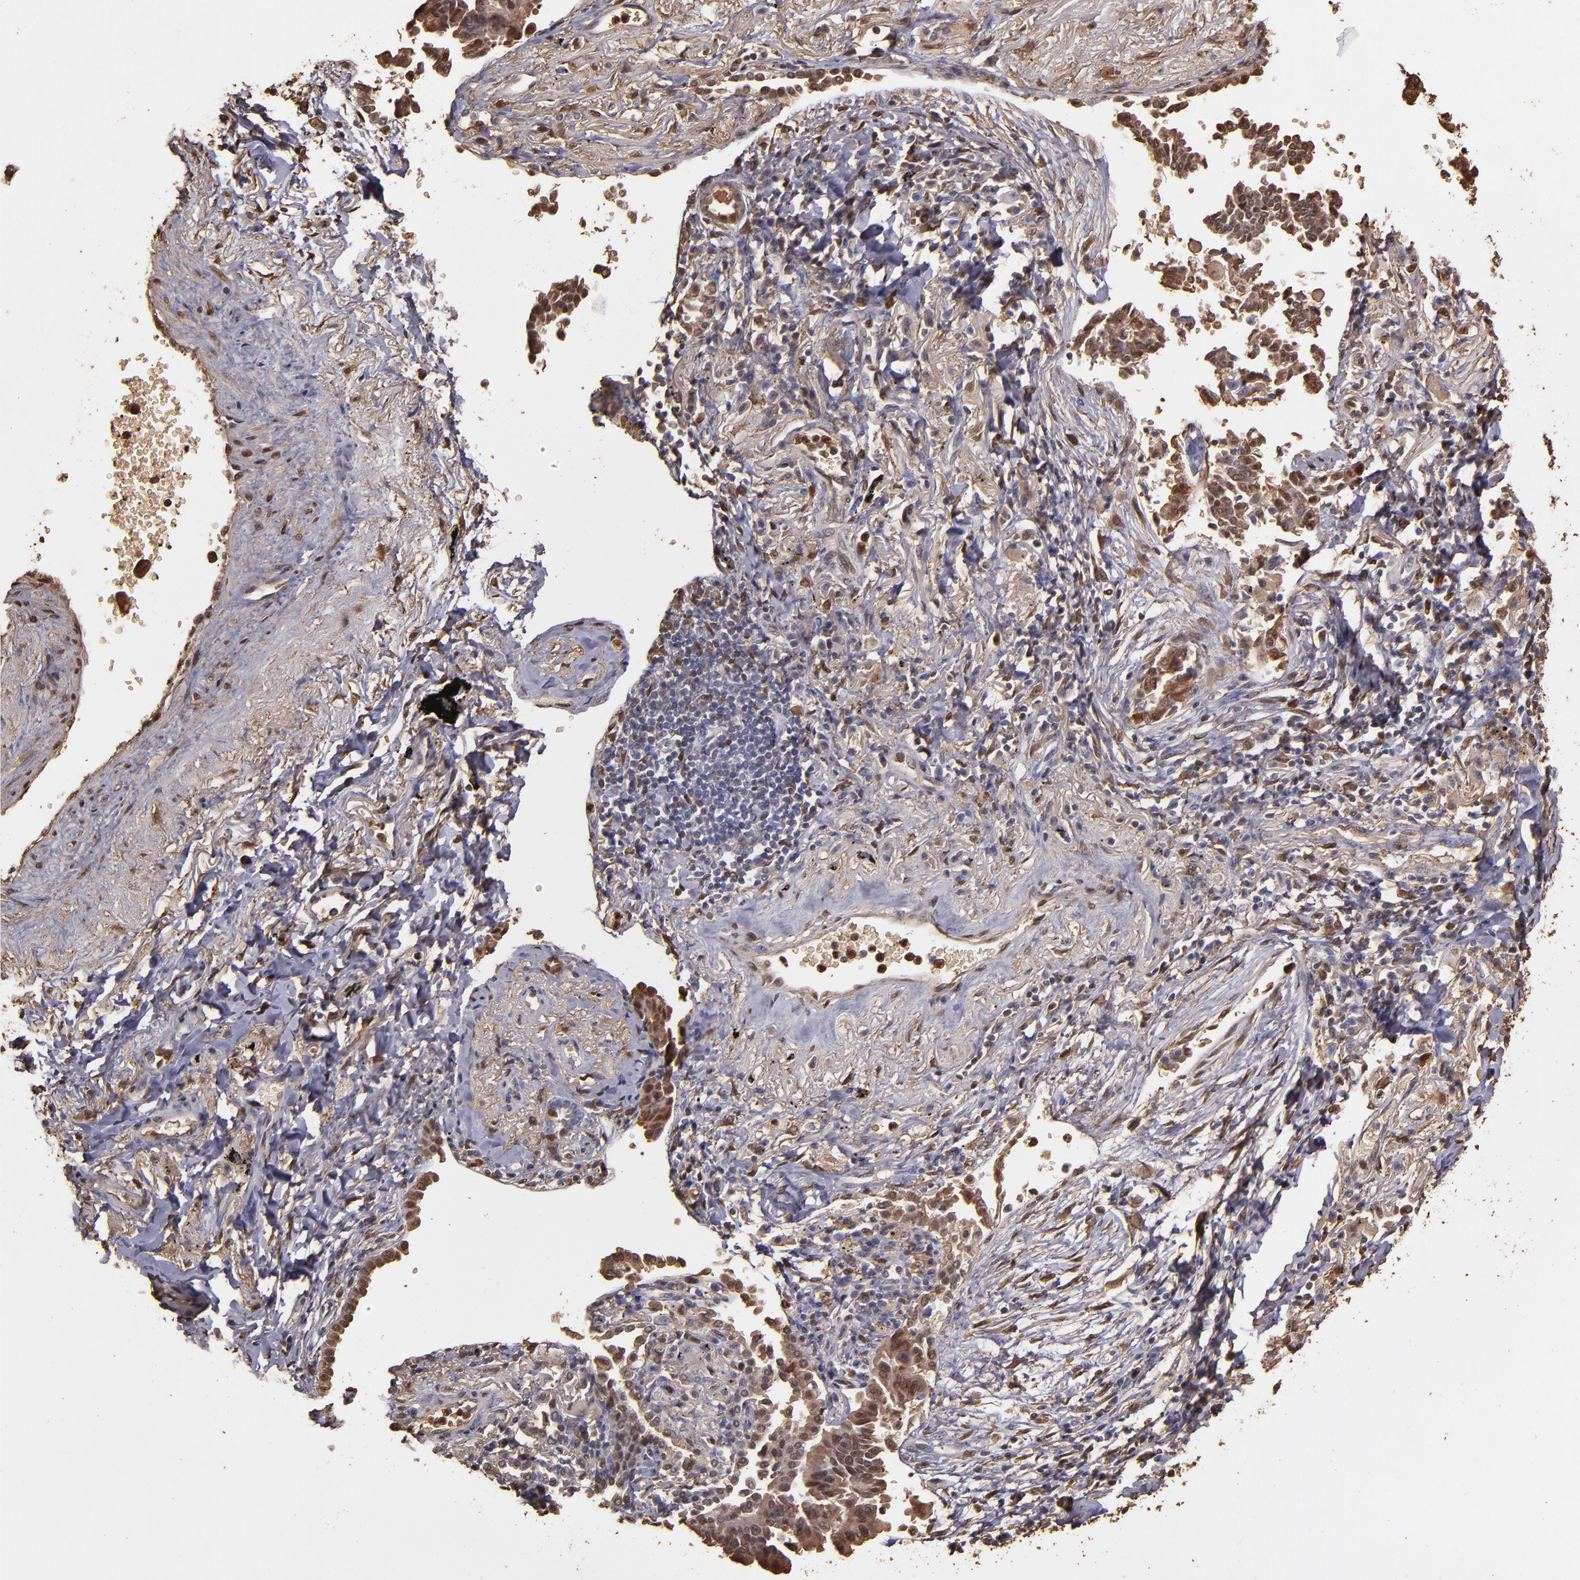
{"staining": {"intensity": "strong", "quantity": ">75%", "location": "cytoplasmic/membranous,nuclear"}, "tissue": "lung cancer", "cell_type": "Tumor cells", "image_type": "cancer", "snomed": [{"axis": "morphology", "description": "Adenocarcinoma, NOS"}, {"axis": "topography", "description": "Lung"}], "caption": "Immunohistochemistry (IHC) (DAB) staining of adenocarcinoma (lung) demonstrates strong cytoplasmic/membranous and nuclear protein expression in approximately >75% of tumor cells. (Stains: DAB (3,3'-diaminobenzidine) in brown, nuclei in blue, Microscopy: brightfield microscopy at high magnification).", "gene": "S100A6", "patient": {"sex": "female", "age": 64}}